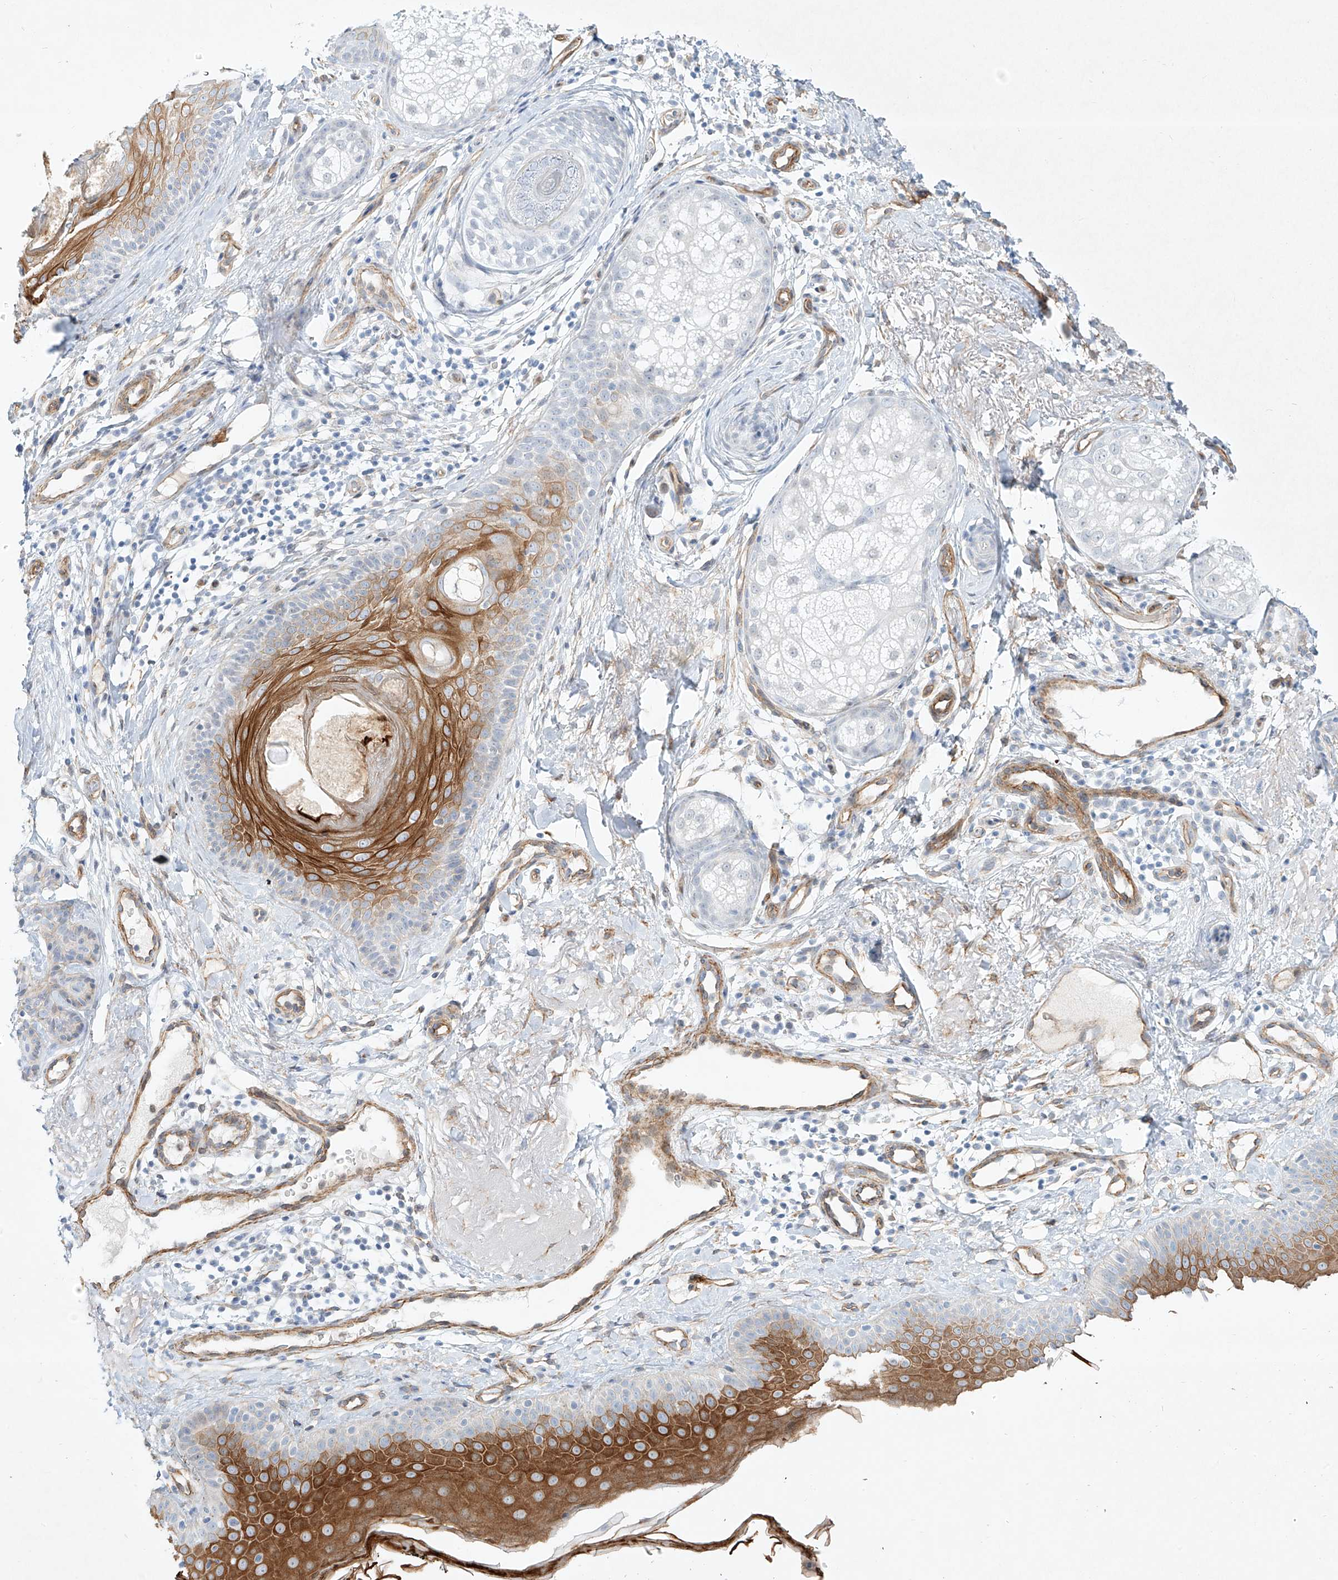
{"staining": {"intensity": "moderate", "quantity": ">75%", "location": "cytoplasmic/membranous"}, "tissue": "skin", "cell_type": "Fibroblasts", "image_type": "normal", "snomed": [{"axis": "morphology", "description": "Normal tissue, NOS"}, {"axis": "topography", "description": "Skin"}], "caption": "Fibroblasts show medium levels of moderate cytoplasmic/membranous staining in approximately >75% of cells in benign human skin. (DAB = brown stain, brightfield microscopy at high magnification).", "gene": "REEP2", "patient": {"sex": "male", "age": 57}}